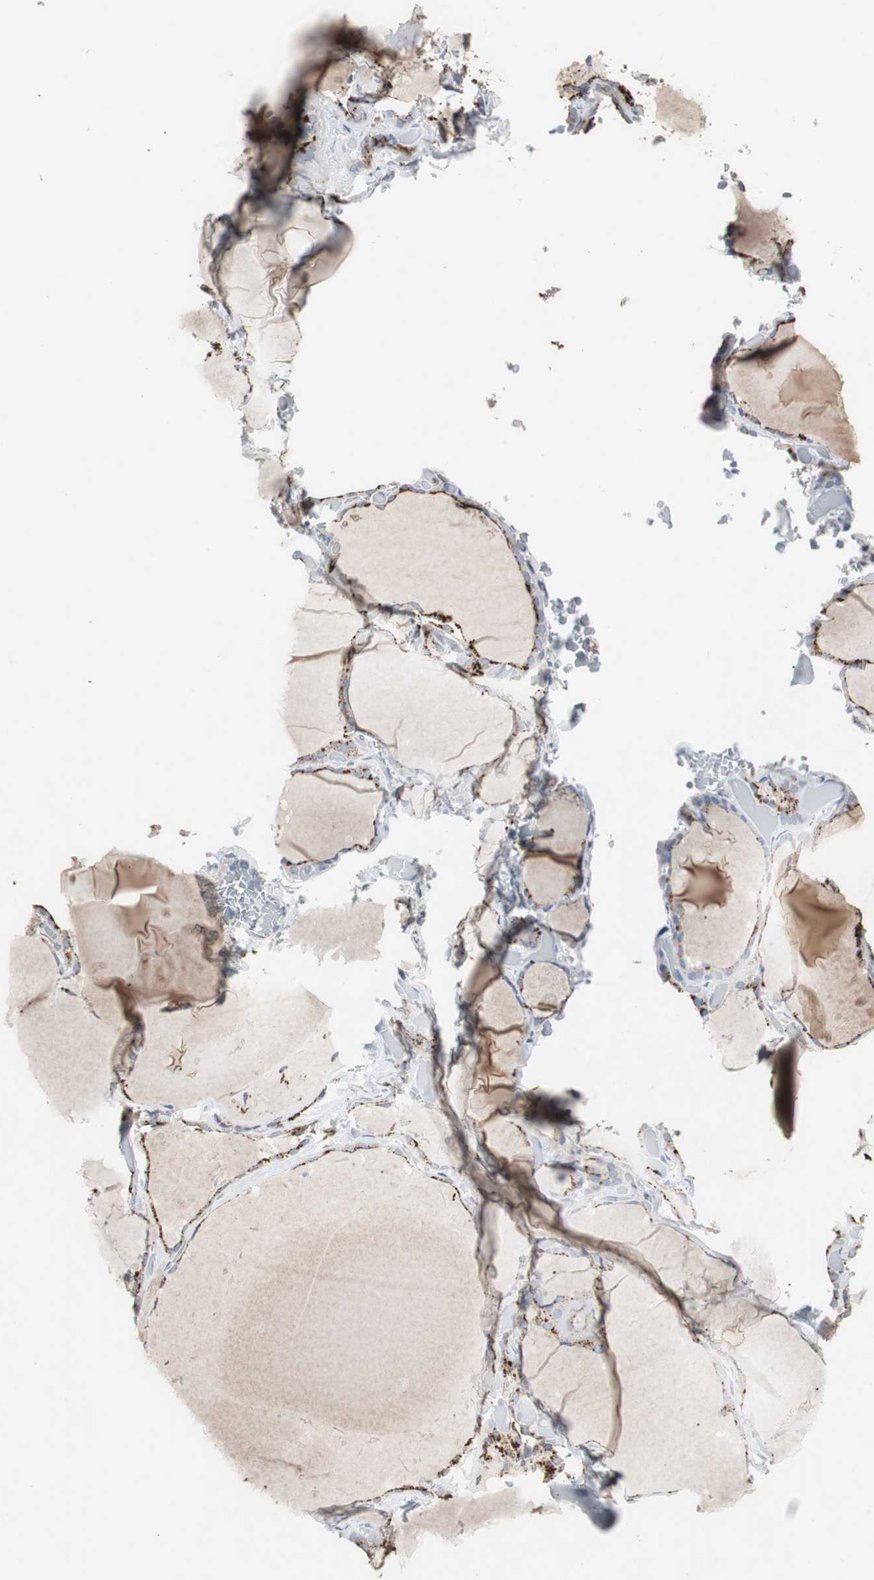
{"staining": {"intensity": "strong", "quantity": ">75%", "location": "cytoplasmic/membranous"}, "tissue": "thyroid gland", "cell_type": "Glandular cells", "image_type": "normal", "snomed": [{"axis": "morphology", "description": "Normal tissue, NOS"}, {"axis": "topography", "description": "Thyroid gland"}], "caption": "Glandular cells show high levels of strong cytoplasmic/membranous expression in about >75% of cells in normal thyroid gland.", "gene": "GBA1", "patient": {"sex": "female", "age": 22}}